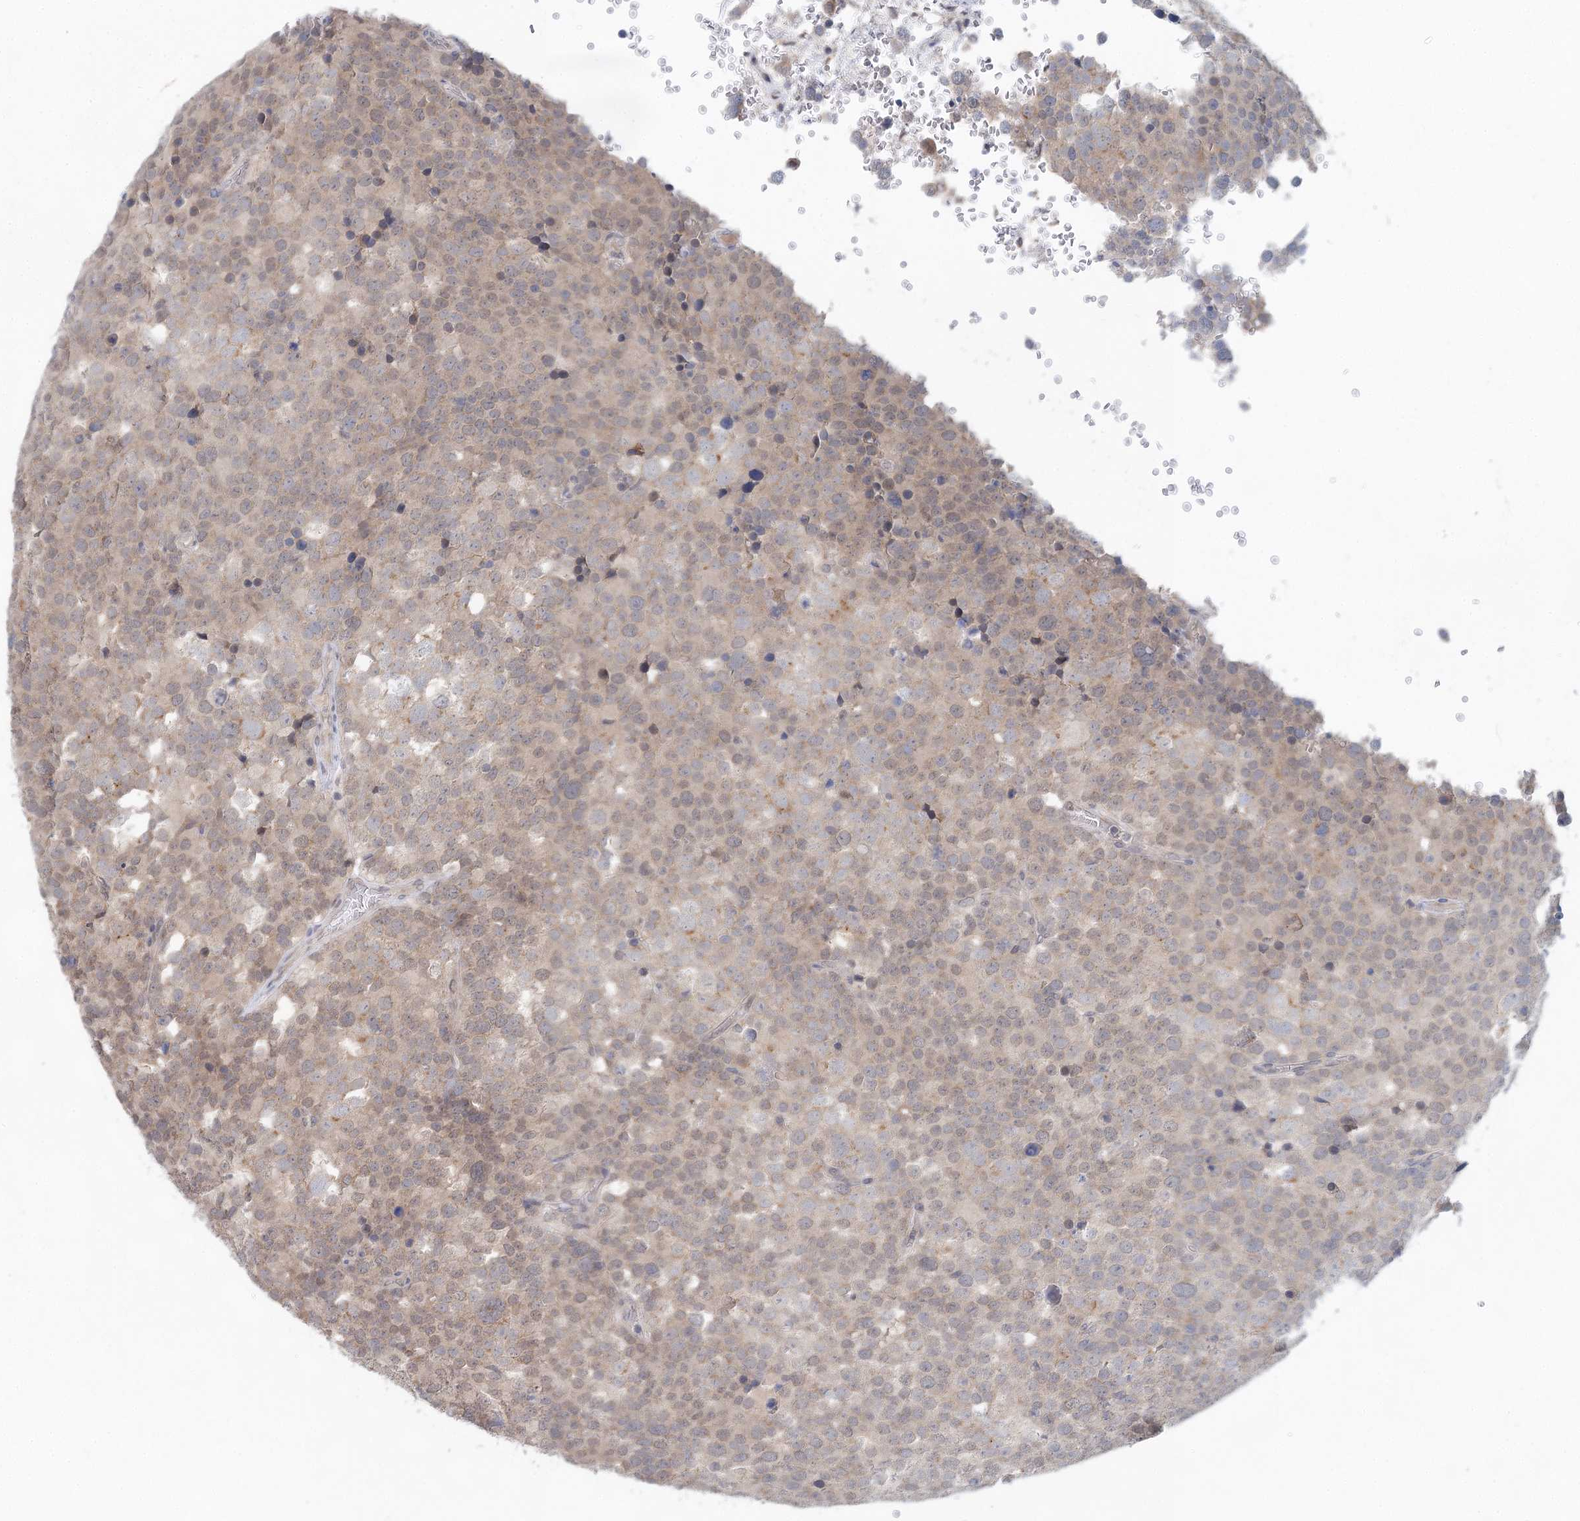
{"staining": {"intensity": "weak", "quantity": "25%-75%", "location": "cytoplasmic/membranous"}, "tissue": "testis cancer", "cell_type": "Tumor cells", "image_type": "cancer", "snomed": [{"axis": "morphology", "description": "Seminoma, NOS"}, {"axis": "topography", "description": "Testis"}], "caption": "Tumor cells display low levels of weak cytoplasmic/membranous staining in approximately 25%-75% of cells in human testis seminoma.", "gene": "BLTP1", "patient": {"sex": "male", "age": 71}}